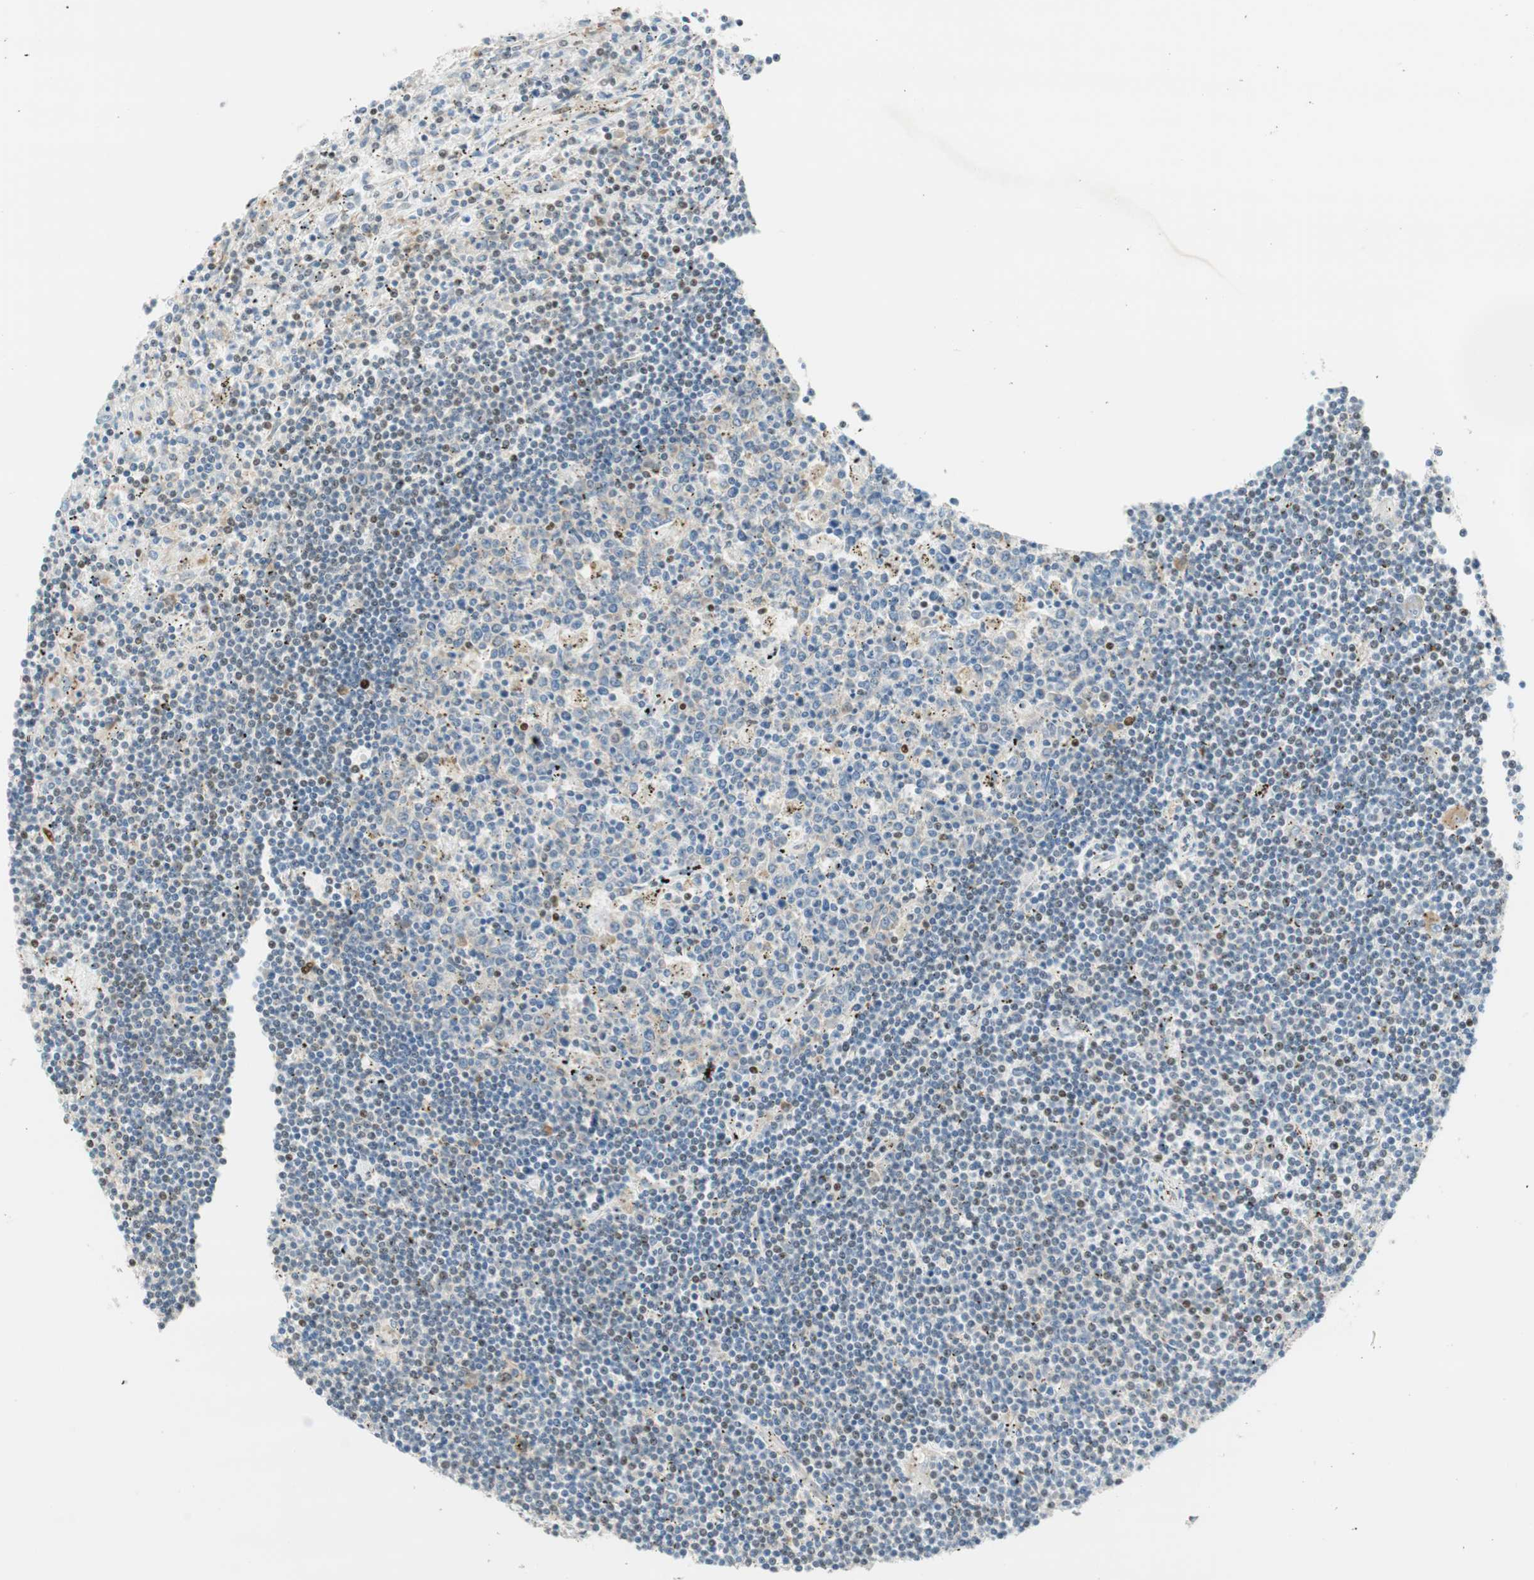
{"staining": {"intensity": "negative", "quantity": "none", "location": "none"}, "tissue": "lymphoma", "cell_type": "Tumor cells", "image_type": "cancer", "snomed": [{"axis": "morphology", "description": "Malignant lymphoma, non-Hodgkin's type, Low grade"}, {"axis": "topography", "description": "Spleen"}], "caption": "Immunohistochemical staining of malignant lymphoma, non-Hodgkin's type (low-grade) shows no significant staining in tumor cells. (DAB (3,3'-diaminobenzidine) immunohistochemistry (IHC) with hematoxylin counter stain).", "gene": "MSX2", "patient": {"sex": "male", "age": 76}}